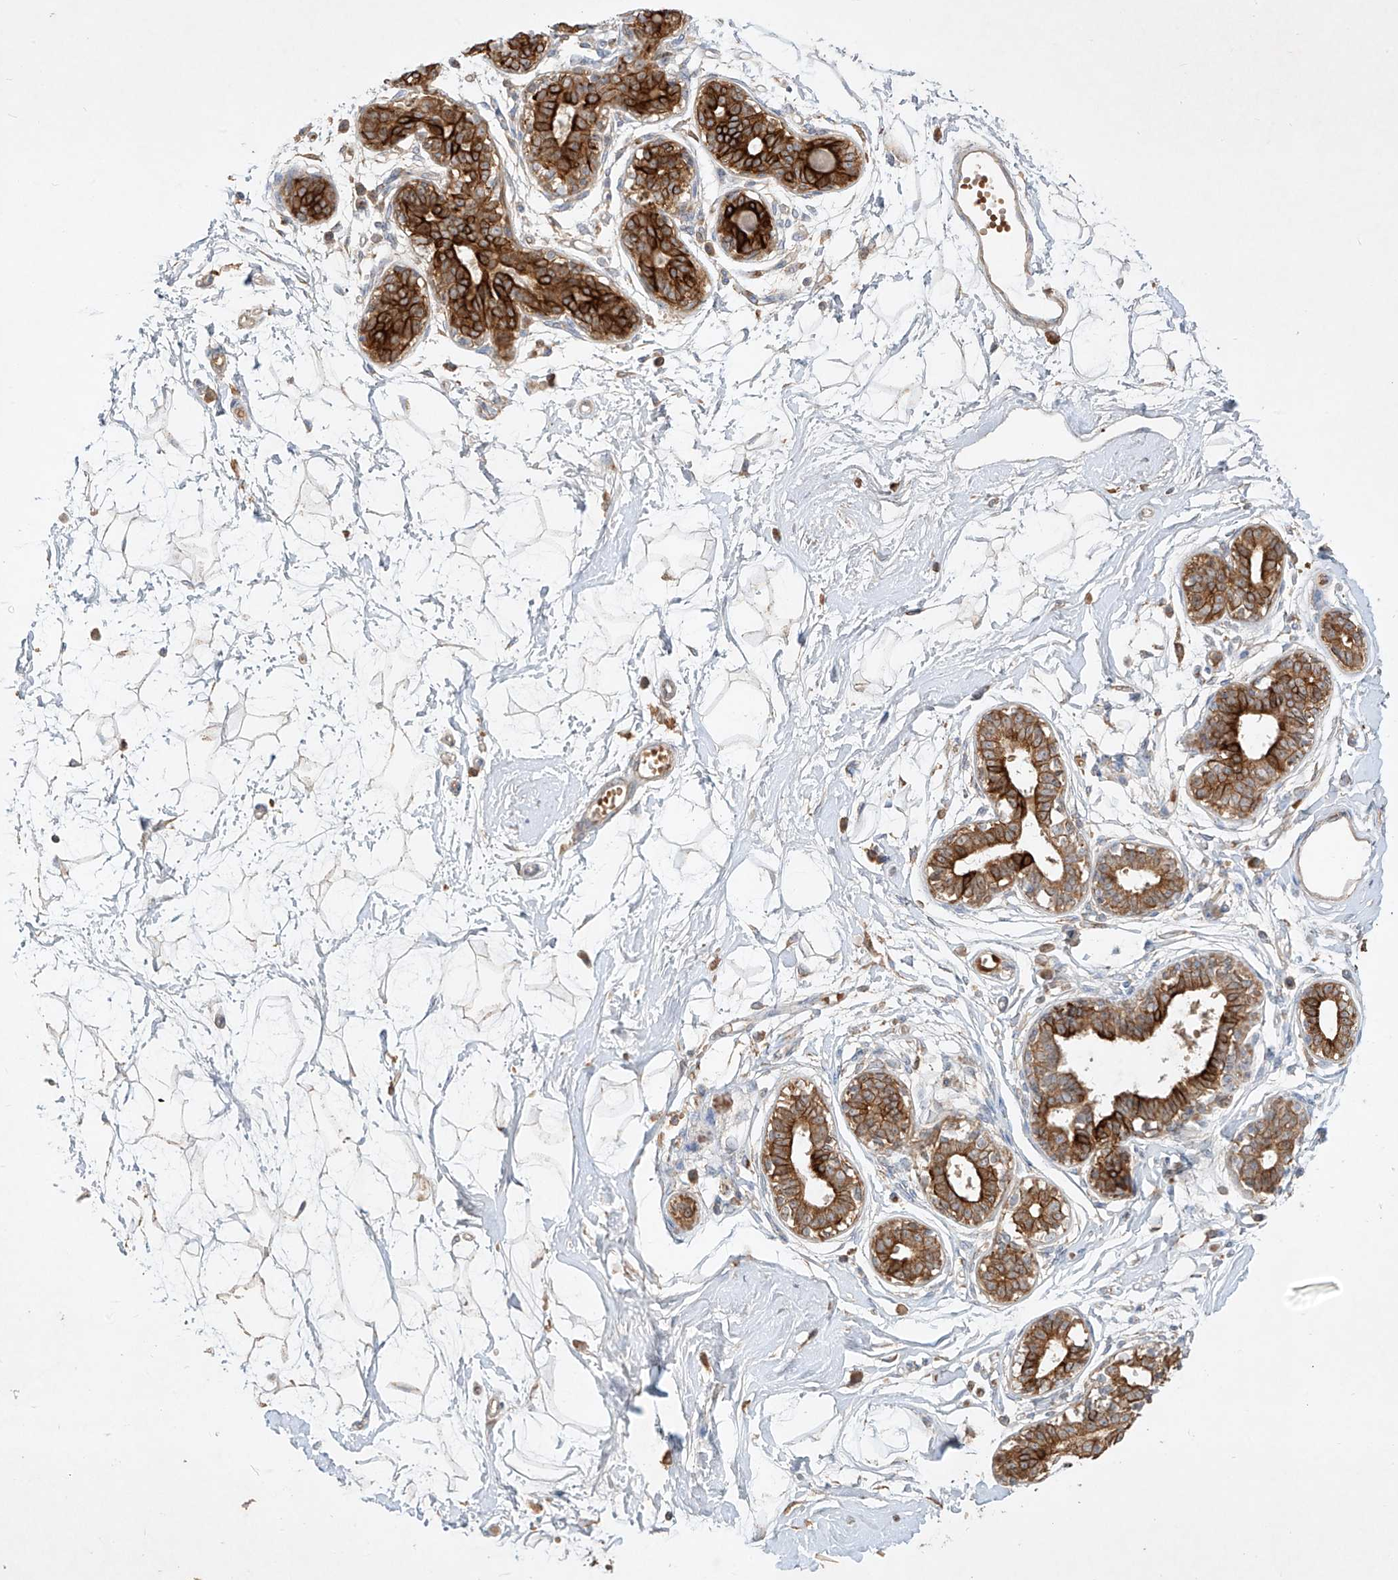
{"staining": {"intensity": "negative", "quantity": "none", "location": "none"}, "tissue": "breast", "cell_type": "Adipocytes", "image_type": "normal", "snomed": [{"axis": "morphology", "description": "Normal tissue, NOS"}, {"axis": "topography", "description": "Breast"}], "caption": "Adipocytes show no significant positivity in unremarkable breast.", "gene": "KPNA7", "patient": {"sex": "female", "age": 45}}